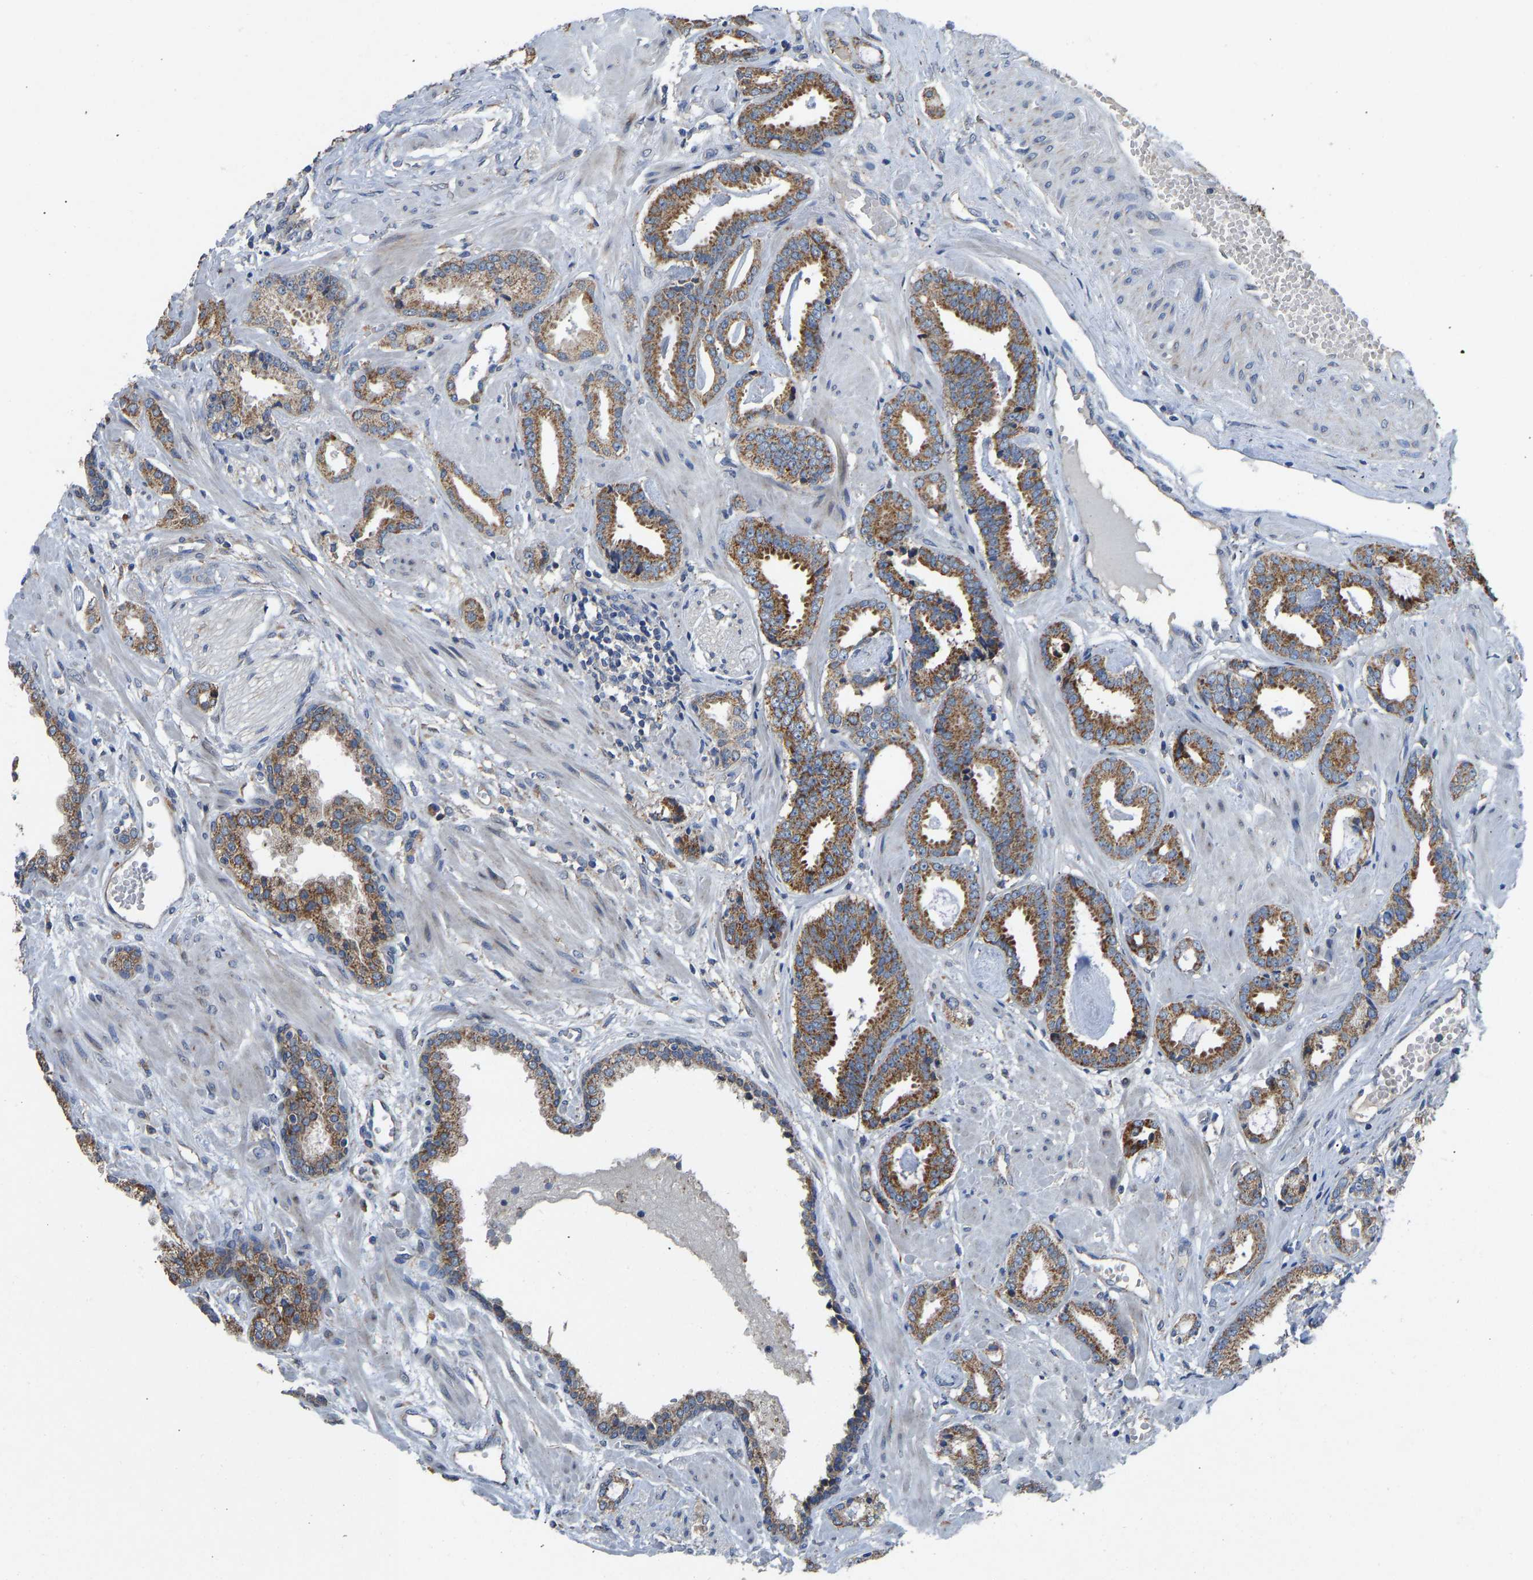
{"staining": {"intensity": "moderate", "quantity": ">75%", "location": "cytoplasmic/membranous"}, "tissue": "prostate cancer", "cell_type": "Tumor cells", "image_type": "cancer", "snomed": [{"axis": "morphology", "description": "Adenocarcinoma, Low grade"}, {"axis": "topography", "description": "Prostate"}], "caption": "Protein staining exhibits moderate cytoplasmic/membranous positivity in approximately >75% of tumor cells in prostate cancer.", "gene": "TMEM150A", "patient": {"sex": "male", "age": 53}}